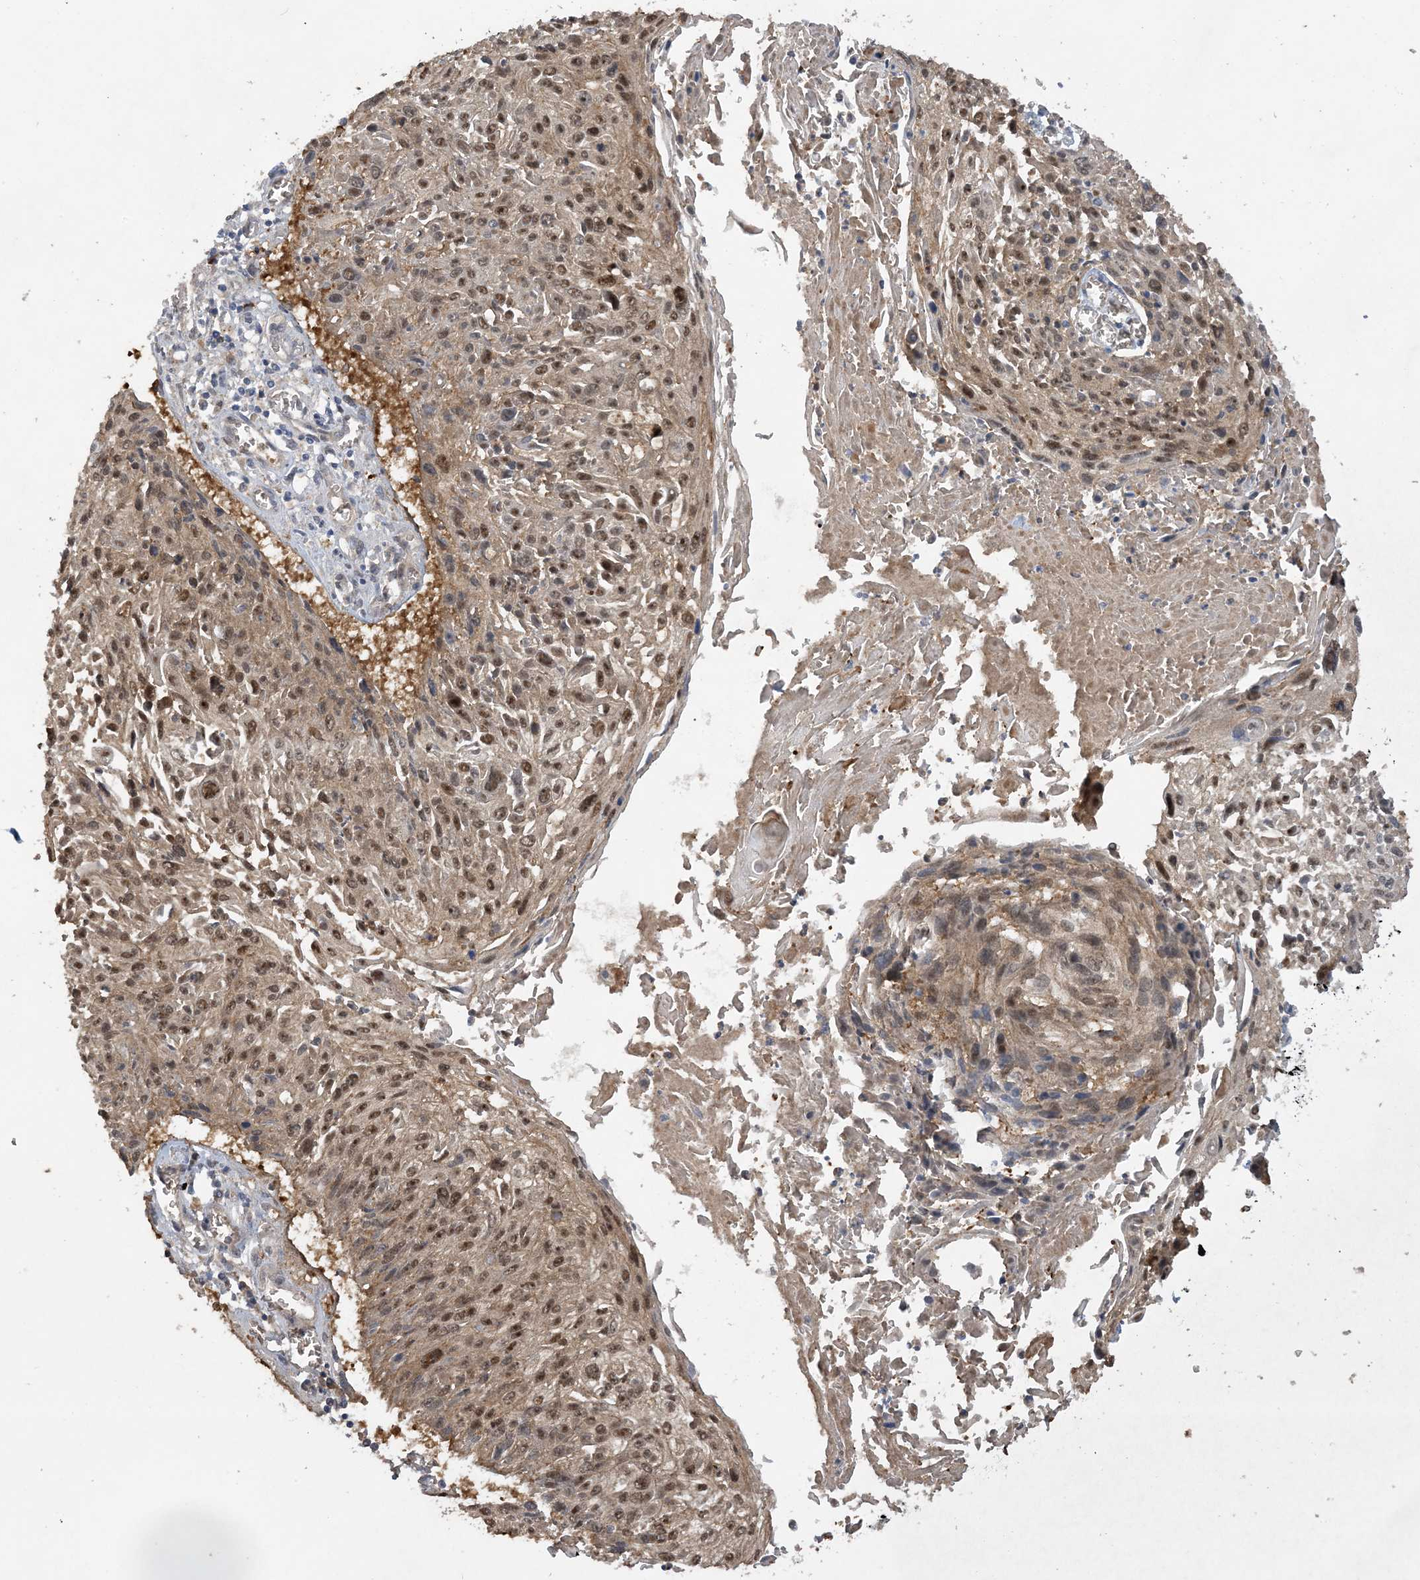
{"staining": {"intensity": "moderate", "quantity": ">75%", "location": "nuclear"}, "tissue": "cervical cancer", "cell_type": "Tumor cells", "image_type": "cancer", "snomed": [{"axis": "morphology", "description": "Squamous cell carcinoma, NOS"}, {"axis": "topography", "description": "Cervix"}], "caption": "A medium amount of moderate nuclear positivity is appreciated in about >75% of tumor cells in cervical cancer (squamous cell carcinoma) tissue.", "gene": "UBE2E1", "patient": {"sex": "female", "age": 51}}